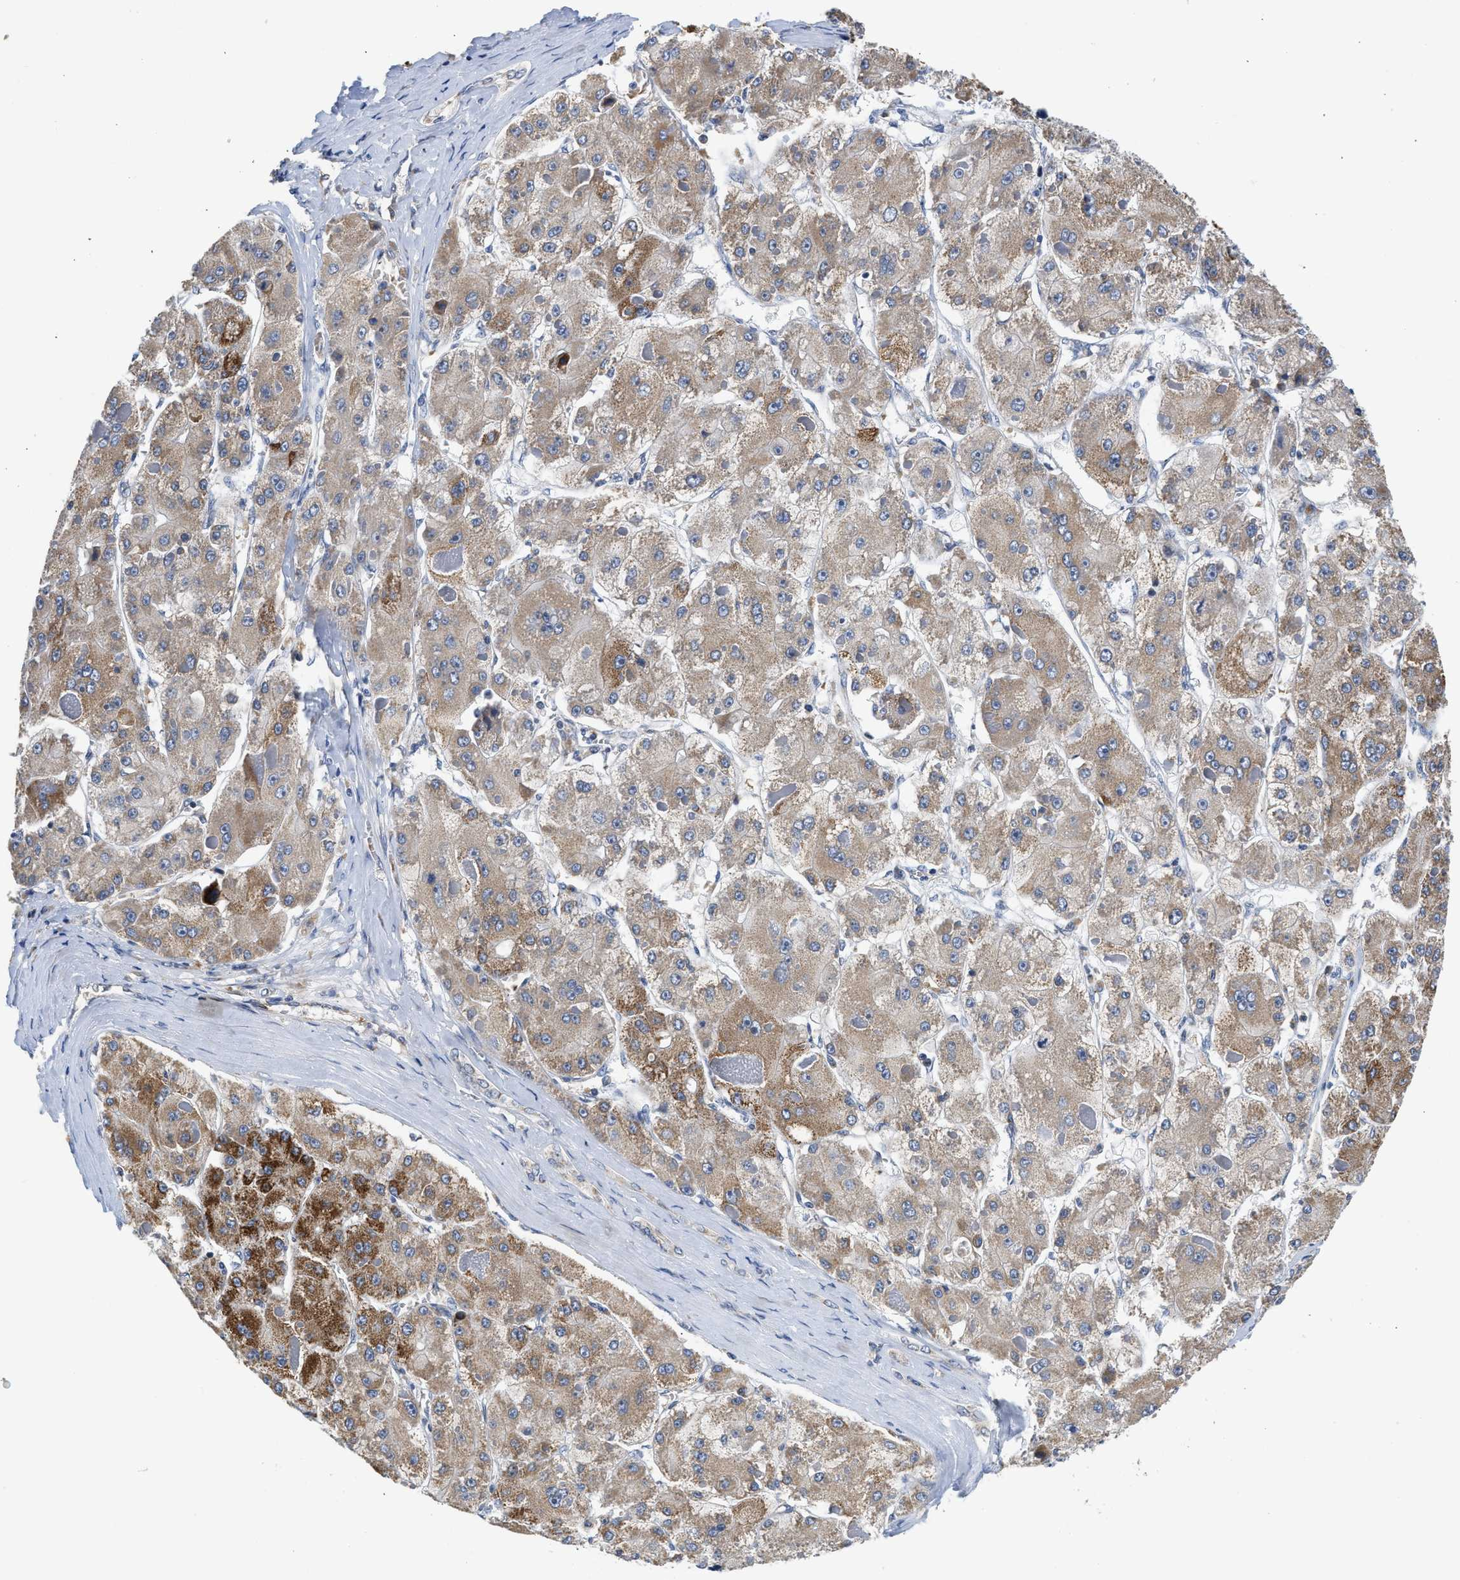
{"staining": {"intensity": "strong", "quantity": "<25%", "location": "cytoplasmic/membranous"}, "tissue": "liver cancer", "cell_type": "Tumor cells", "image_type": "cancer", "snomed": [{"axis": "morphology", "description": "Carcinoma, Hepatocellular, NOS"}, {"axis": "topography", "description": "Liver"}], "caption": "Liver hepatocellular carcinoma stained for a protein (brown) displays strong cytoplasmic/membranous positive expression in approximately <25% of tumor cells.", "gene": "PIM1", "patient": {"sex": "female", "age": 73}}